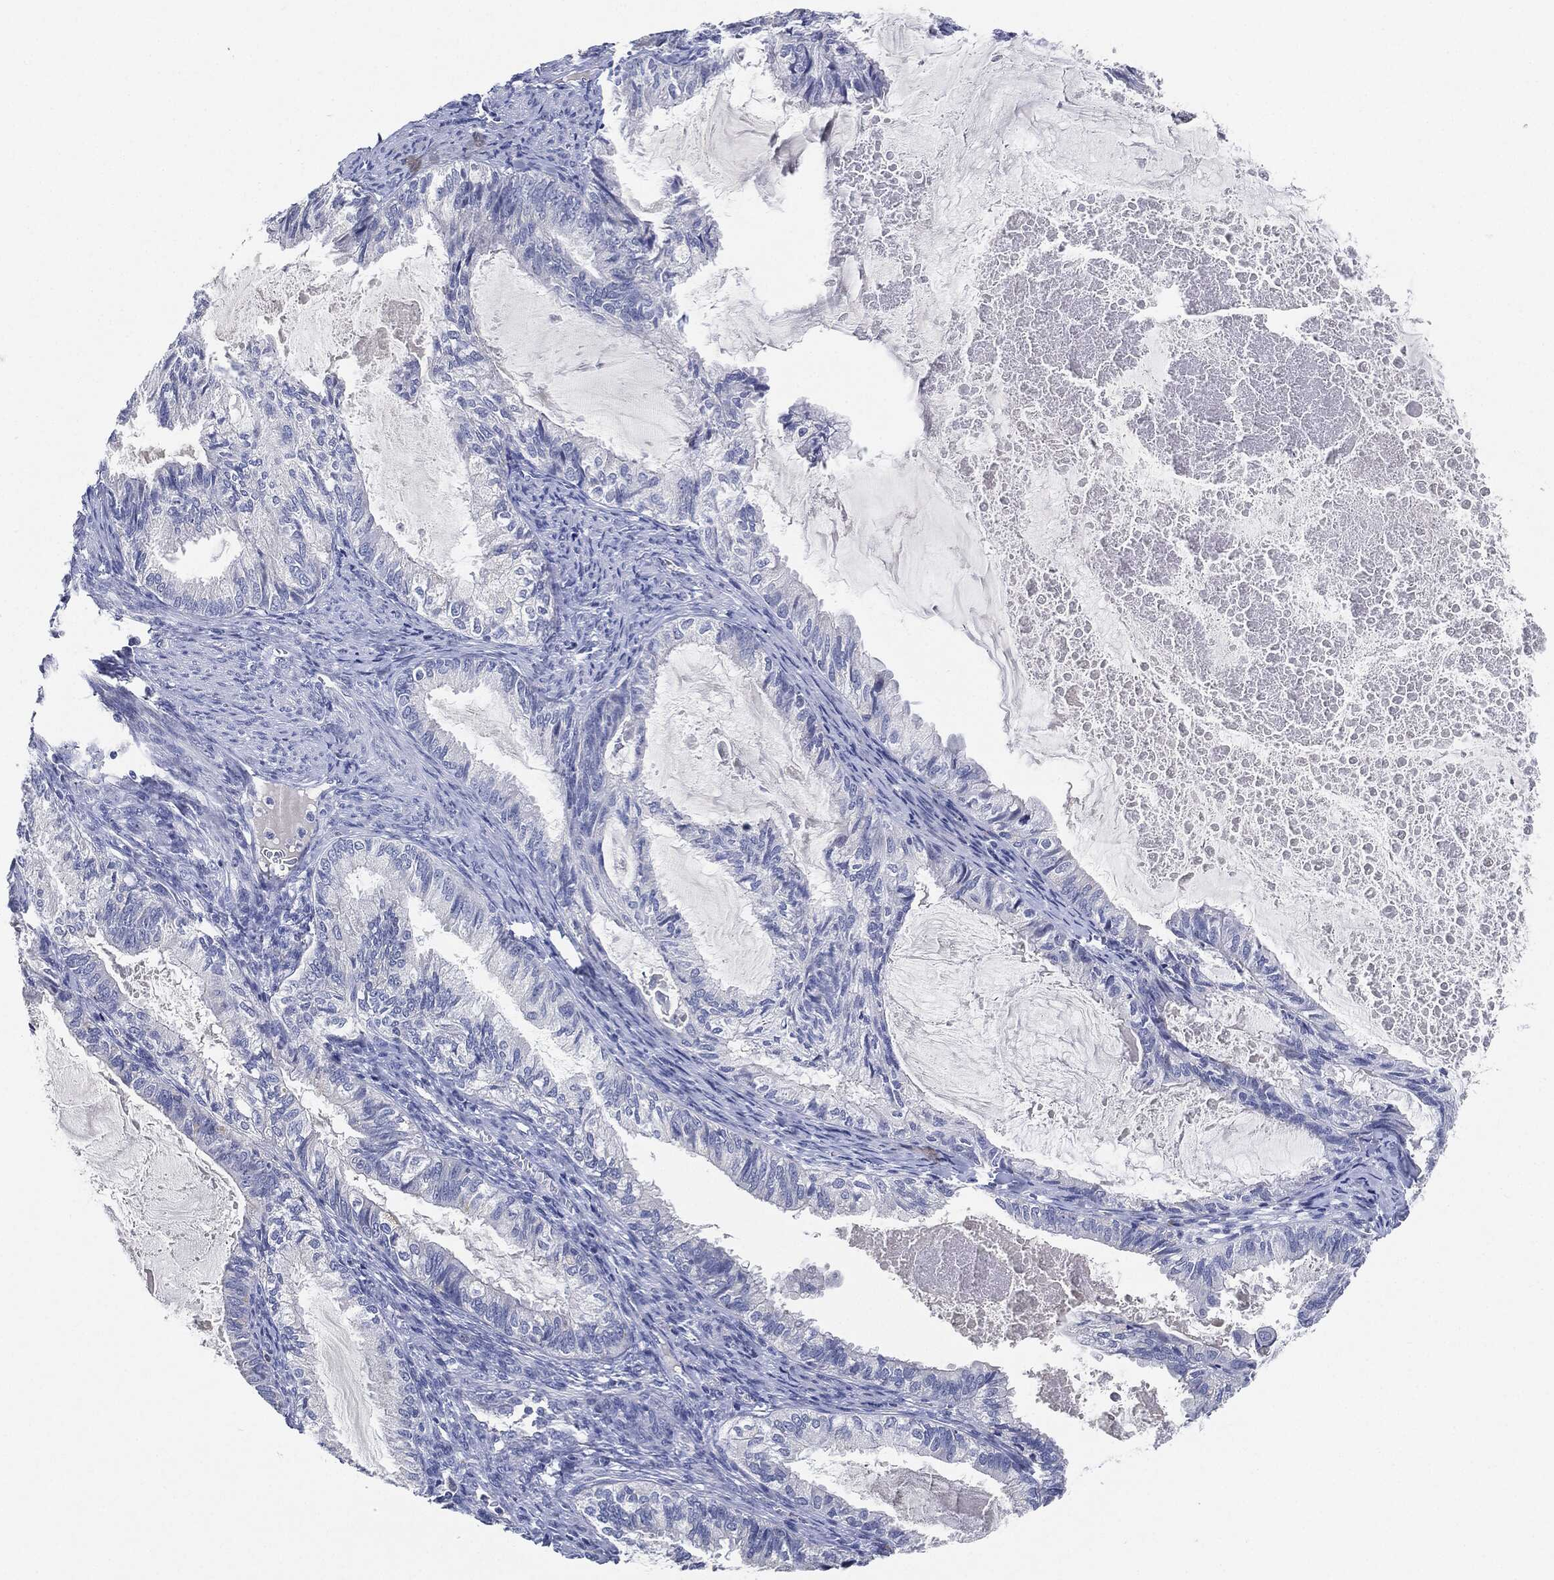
{"staining": {"intensity": "negative", "quantity": "none", "location": "none"}, "tissue": "endometrial cancer", "cell_type": "Tumor cells", "image_type": "cancer", "snomed": [{"axis": "morphology", "description": "Adenocarcinoma, NOS"}, {"axis": "topography", "description": "Endometrium"}], "caption": "IHC micrograph of neoplastic tissue: endometrial adenocarcinoma stained with DAB (3,3'-diaminobenzidine) demonstrates no significant protein expression in tumor cells.", "gene": "NTRK1", "patient": {"sex": "female", "age": 86}}